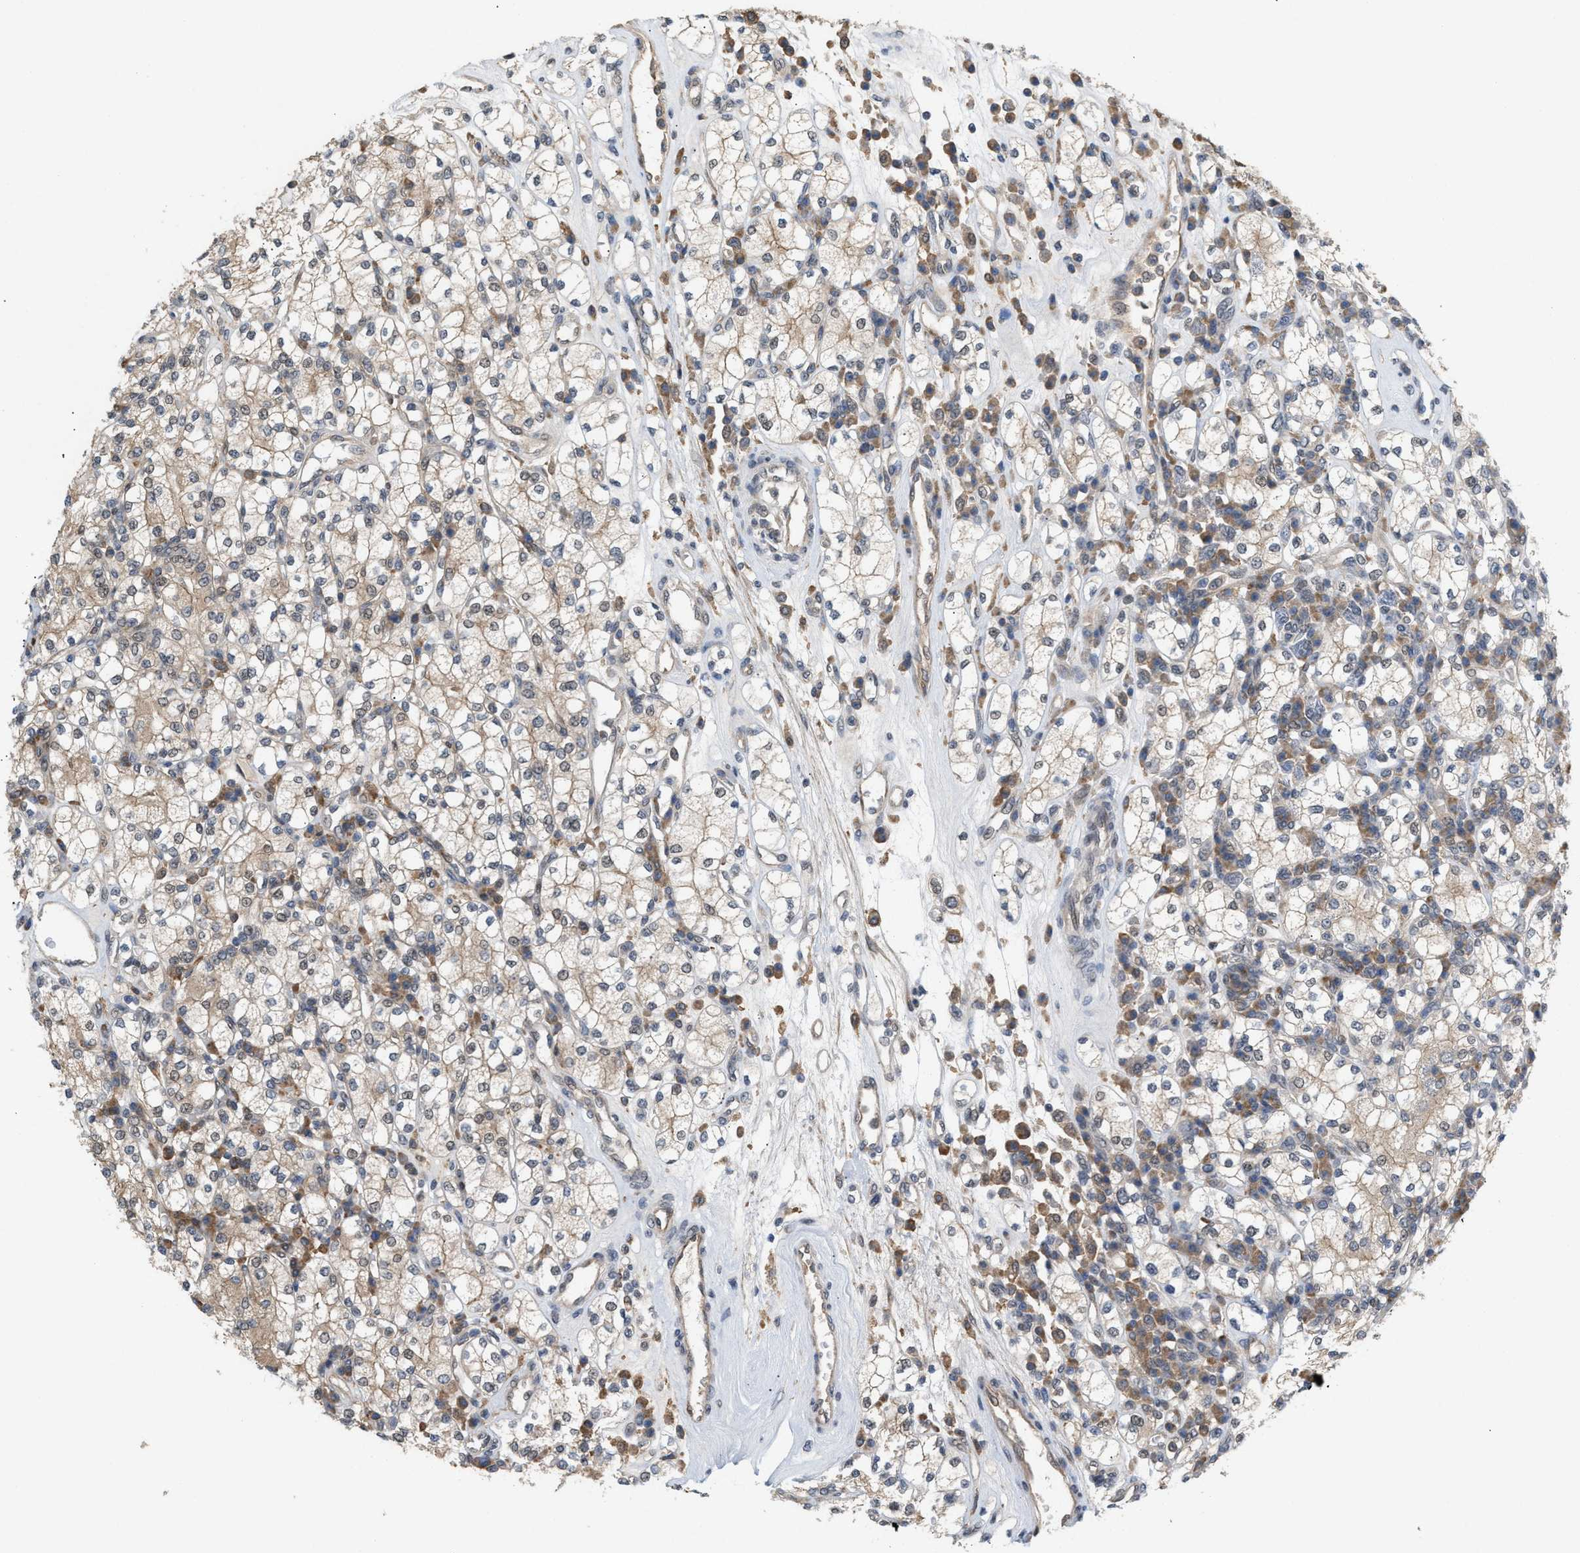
{"staining": {"intensity": "moderate", "quantity": ">75%", "location": "cytoplasmic/membranous"}, "tissue": "renal cancer", "cell_type": "Tumor cells", "image_type": "cancer", "snomed": [{"axis": "morphology", "description": "Adenocarcinoma, NOS"}, {"axis": "topography", "description": "Kidney"}], "caption": "Renal adenocarcinoma tissue demonstrates moderate cytoplasmic/membranous staining in approximately >75% of tumor cells, visualized by immunohistochemistry. (IHC, brightfield microscopy, high magnification).", "gene": "MFSD6", "patient": {"sex": "male", "age": 77}}